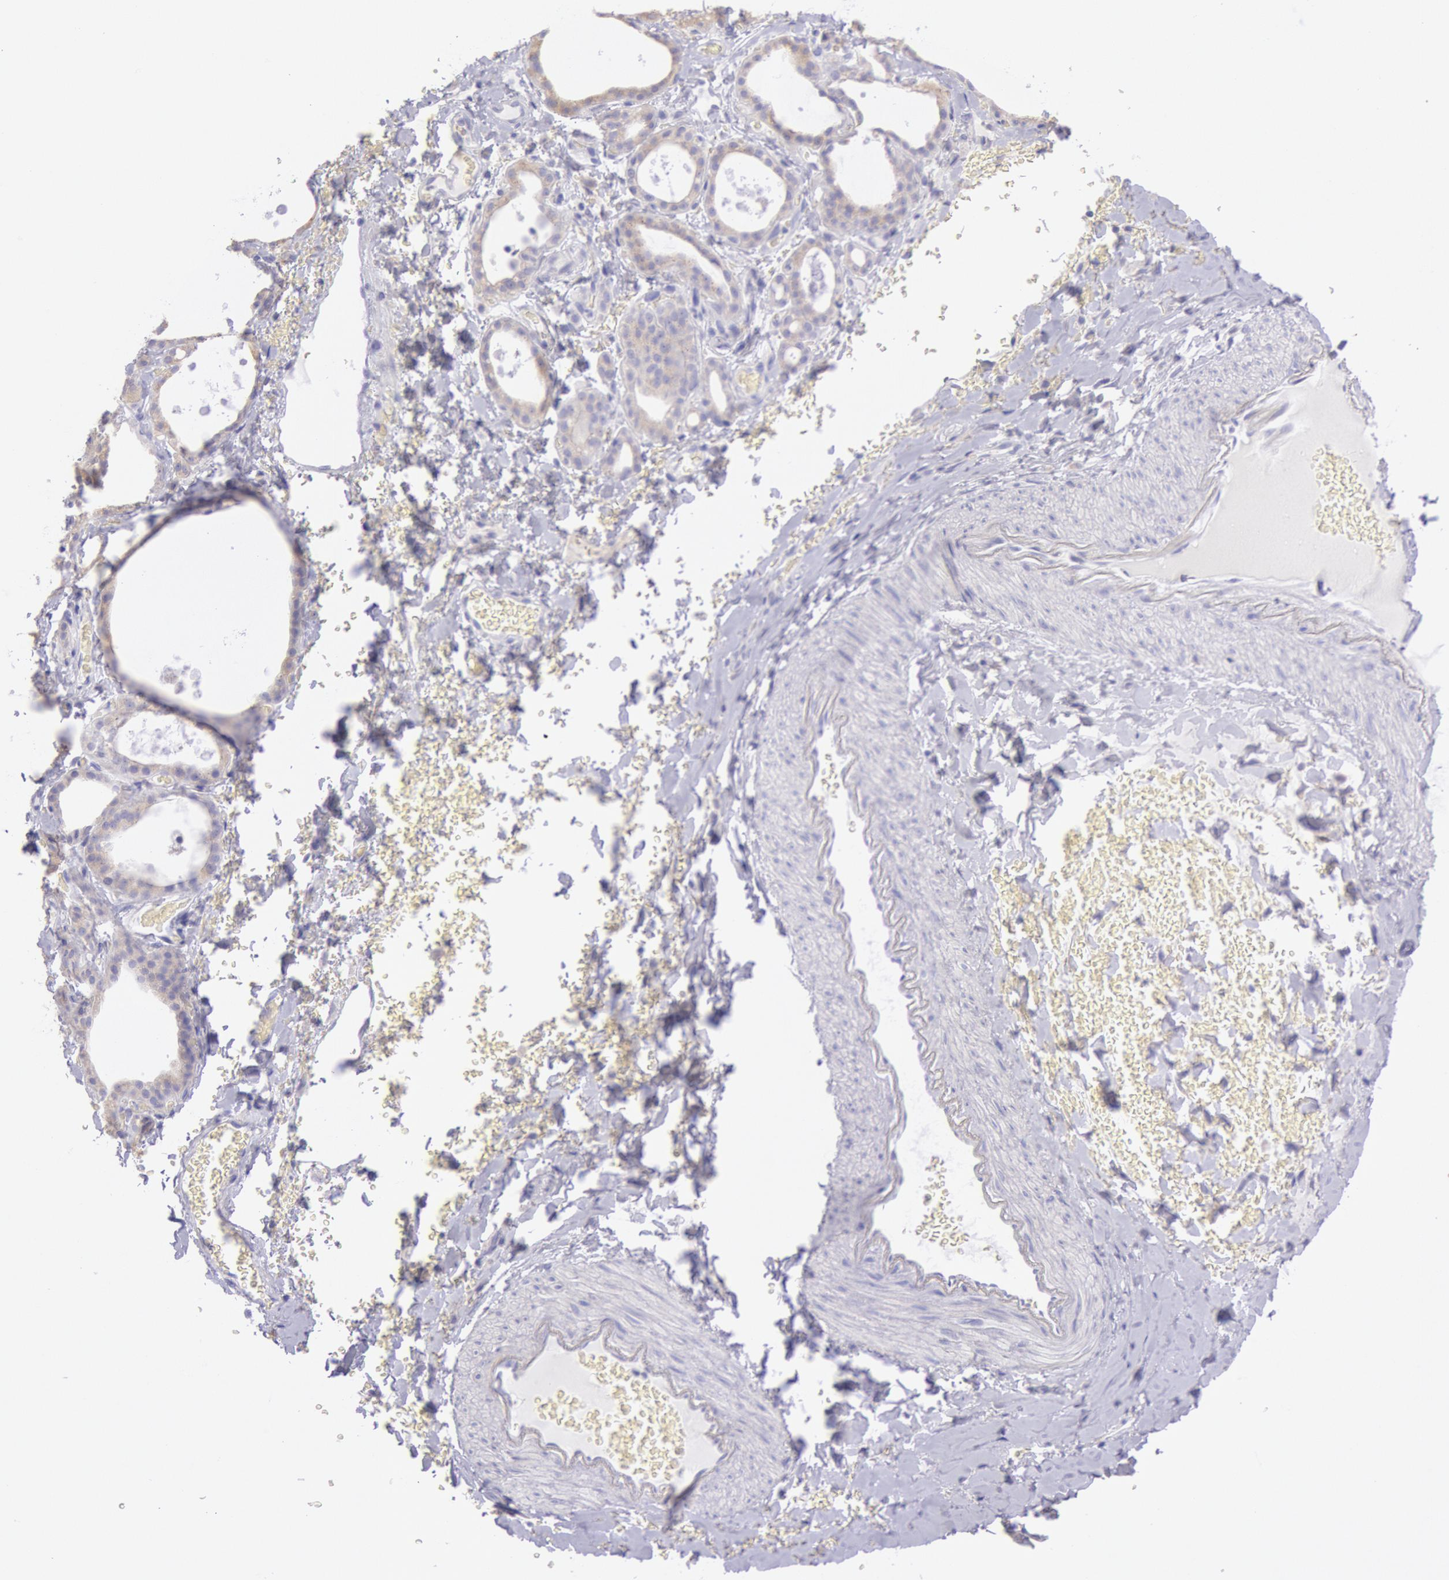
{"staining": {"intensity": "negative", "quantity": "none", "location": "none"}, "tissue": "thyroid gland", "cell_type": "Glandular cells", "image_type": "normal", "snomed": [{"axis": "morphology", "description": "Normal tissue, NOS"}, {"axis": "topography", "description": "Thyroid gland"}], "caption": "DAB immunohistochemical staining of normal human thyroid gland displays no significant positivity in glandular cells.", "gene": "MYH1", "patient": {"sex": "male", "age": 61}}